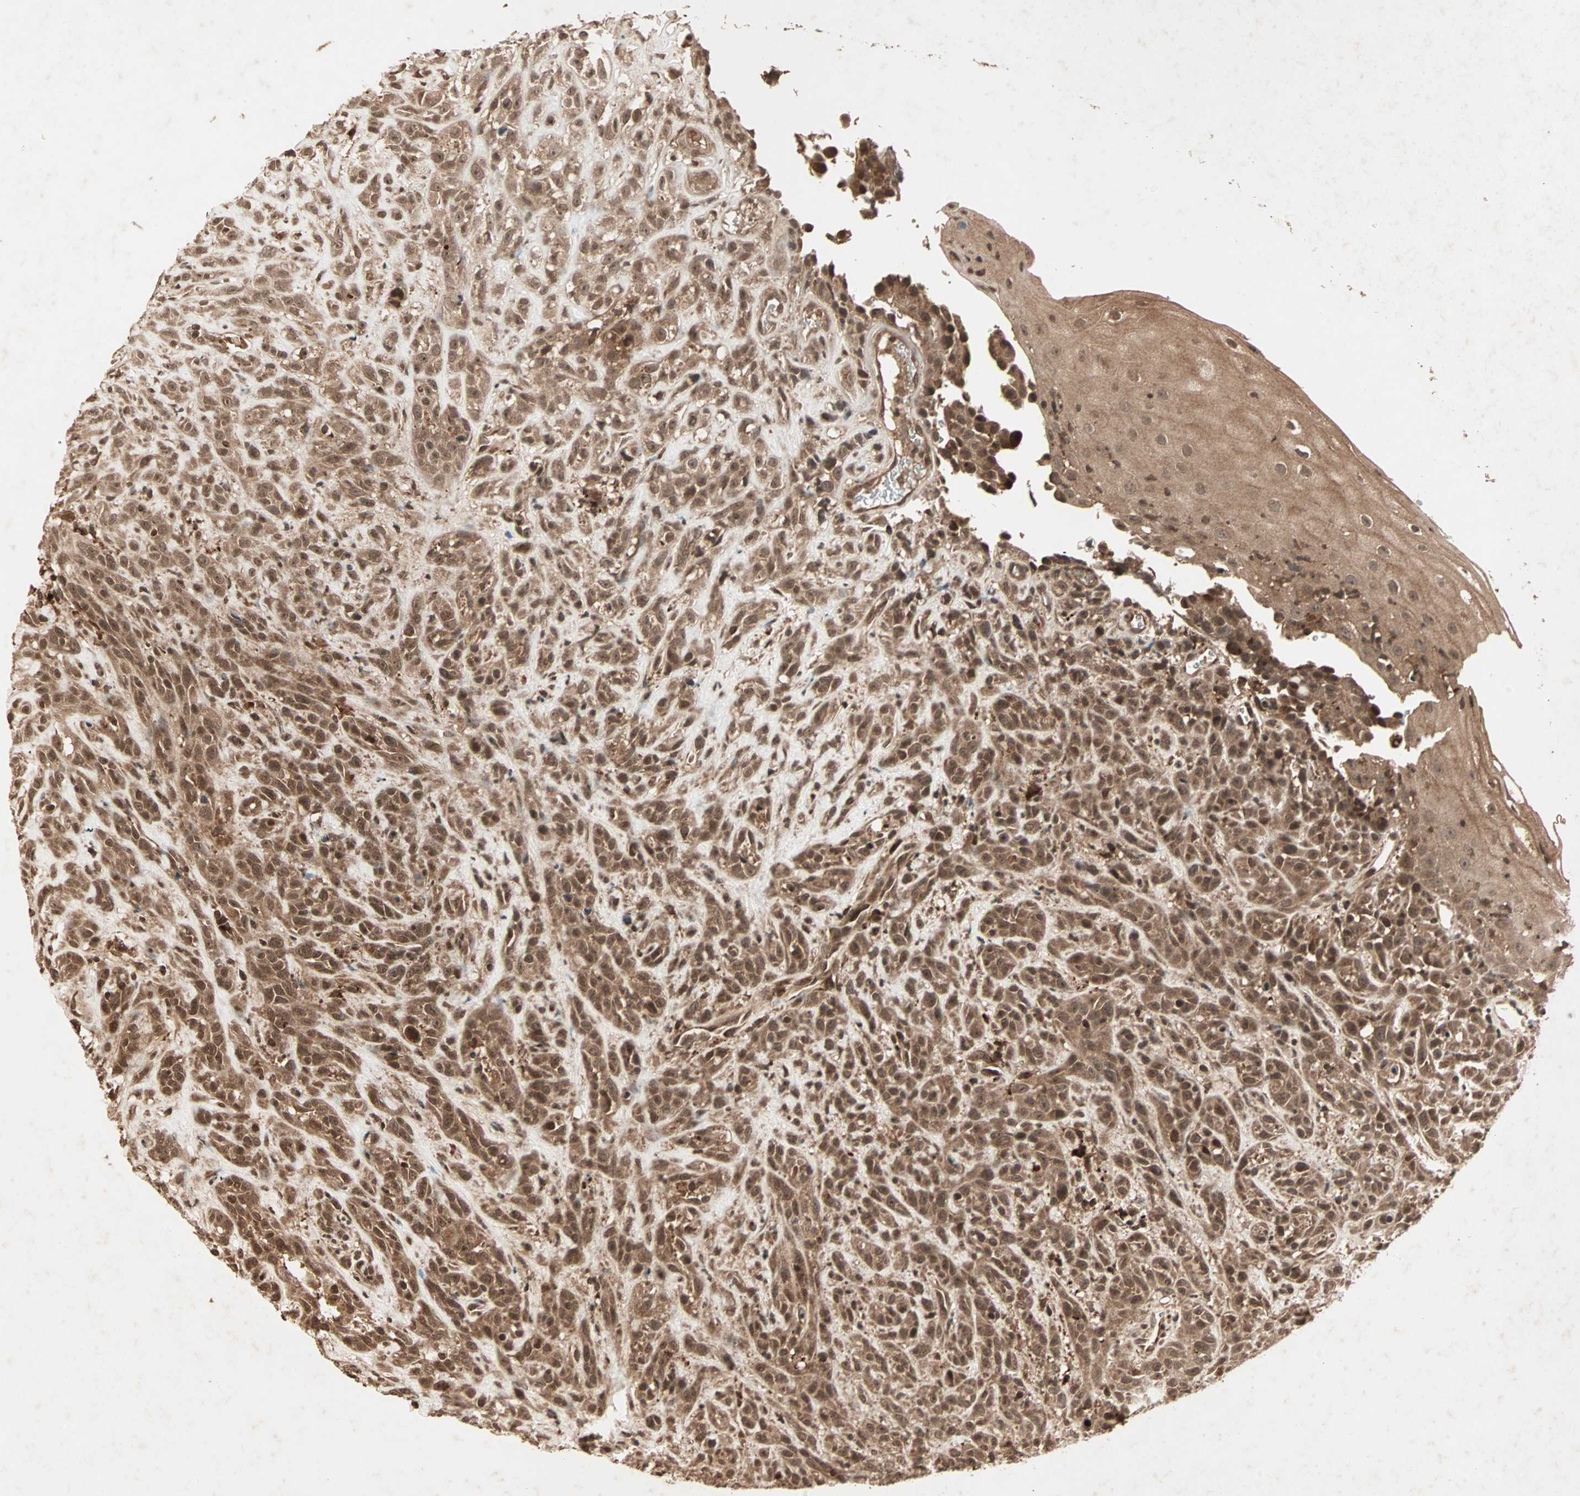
{"staining": {"intensity": "moderate", "quantity": ">75%", "location": "cytoplasmic/membranous,nuclear"}, "tissue": "head and neck cancer", "cell_type": "Tumor cells", "image_type": "cancer", "snomed": [{"axis": "morphology", "description": "Normal tissue, NOS"}, {"axis": "morphology", "description": "Squamous cell carcinoma, NOS"}, {"axis": "topography", "description": "Cartilage tissue"}, {"axis": "topography", "description": "Head-Neck"}], "caption": "Squamous cell carcinoma (head and neck) stained with a protein marker displays moderate staining in tumor cells.", "gene": "RFFL", "patient": {"sex": "male", "age": 62}}